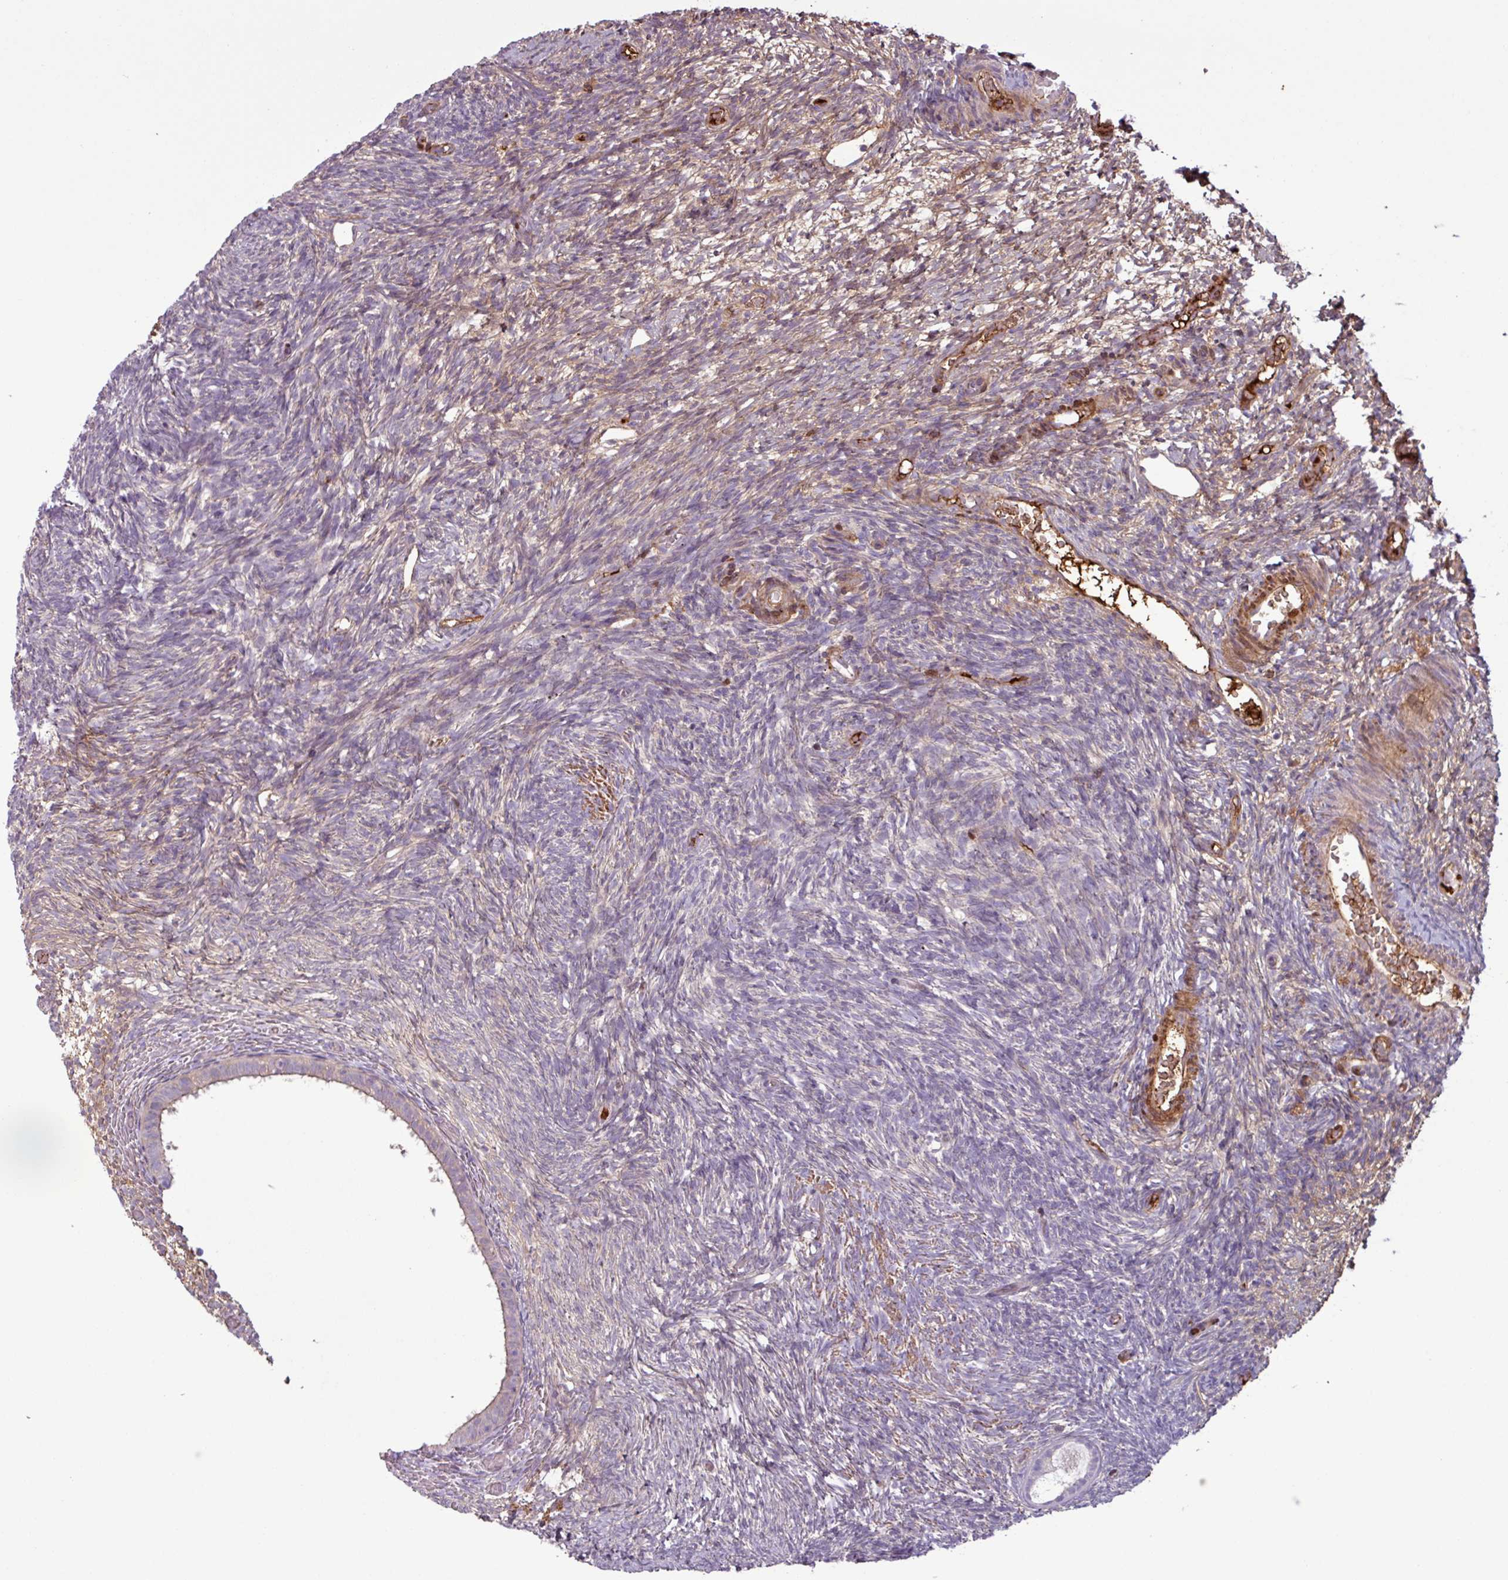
{"staining": {"intensity": "negative", "quantity": "none", "location": "none"}, "tissue": "ovary", "cell_type": "Ovarian stroma cells", "image_type": "normal", "snomed": [{"axis": "morphology", "description": "Normal tissue, NOS"}, {"axis": "topography", "description": "Ovary"}], "caption": "This image is of benign ovary stained with immunohistochemistry to label a protein in brown with the nuclei are counter-stained blue. There is no staining in ovarian stroma cells.", "gene": "C4A", "patient": {"sex": "female", "age": 39}}